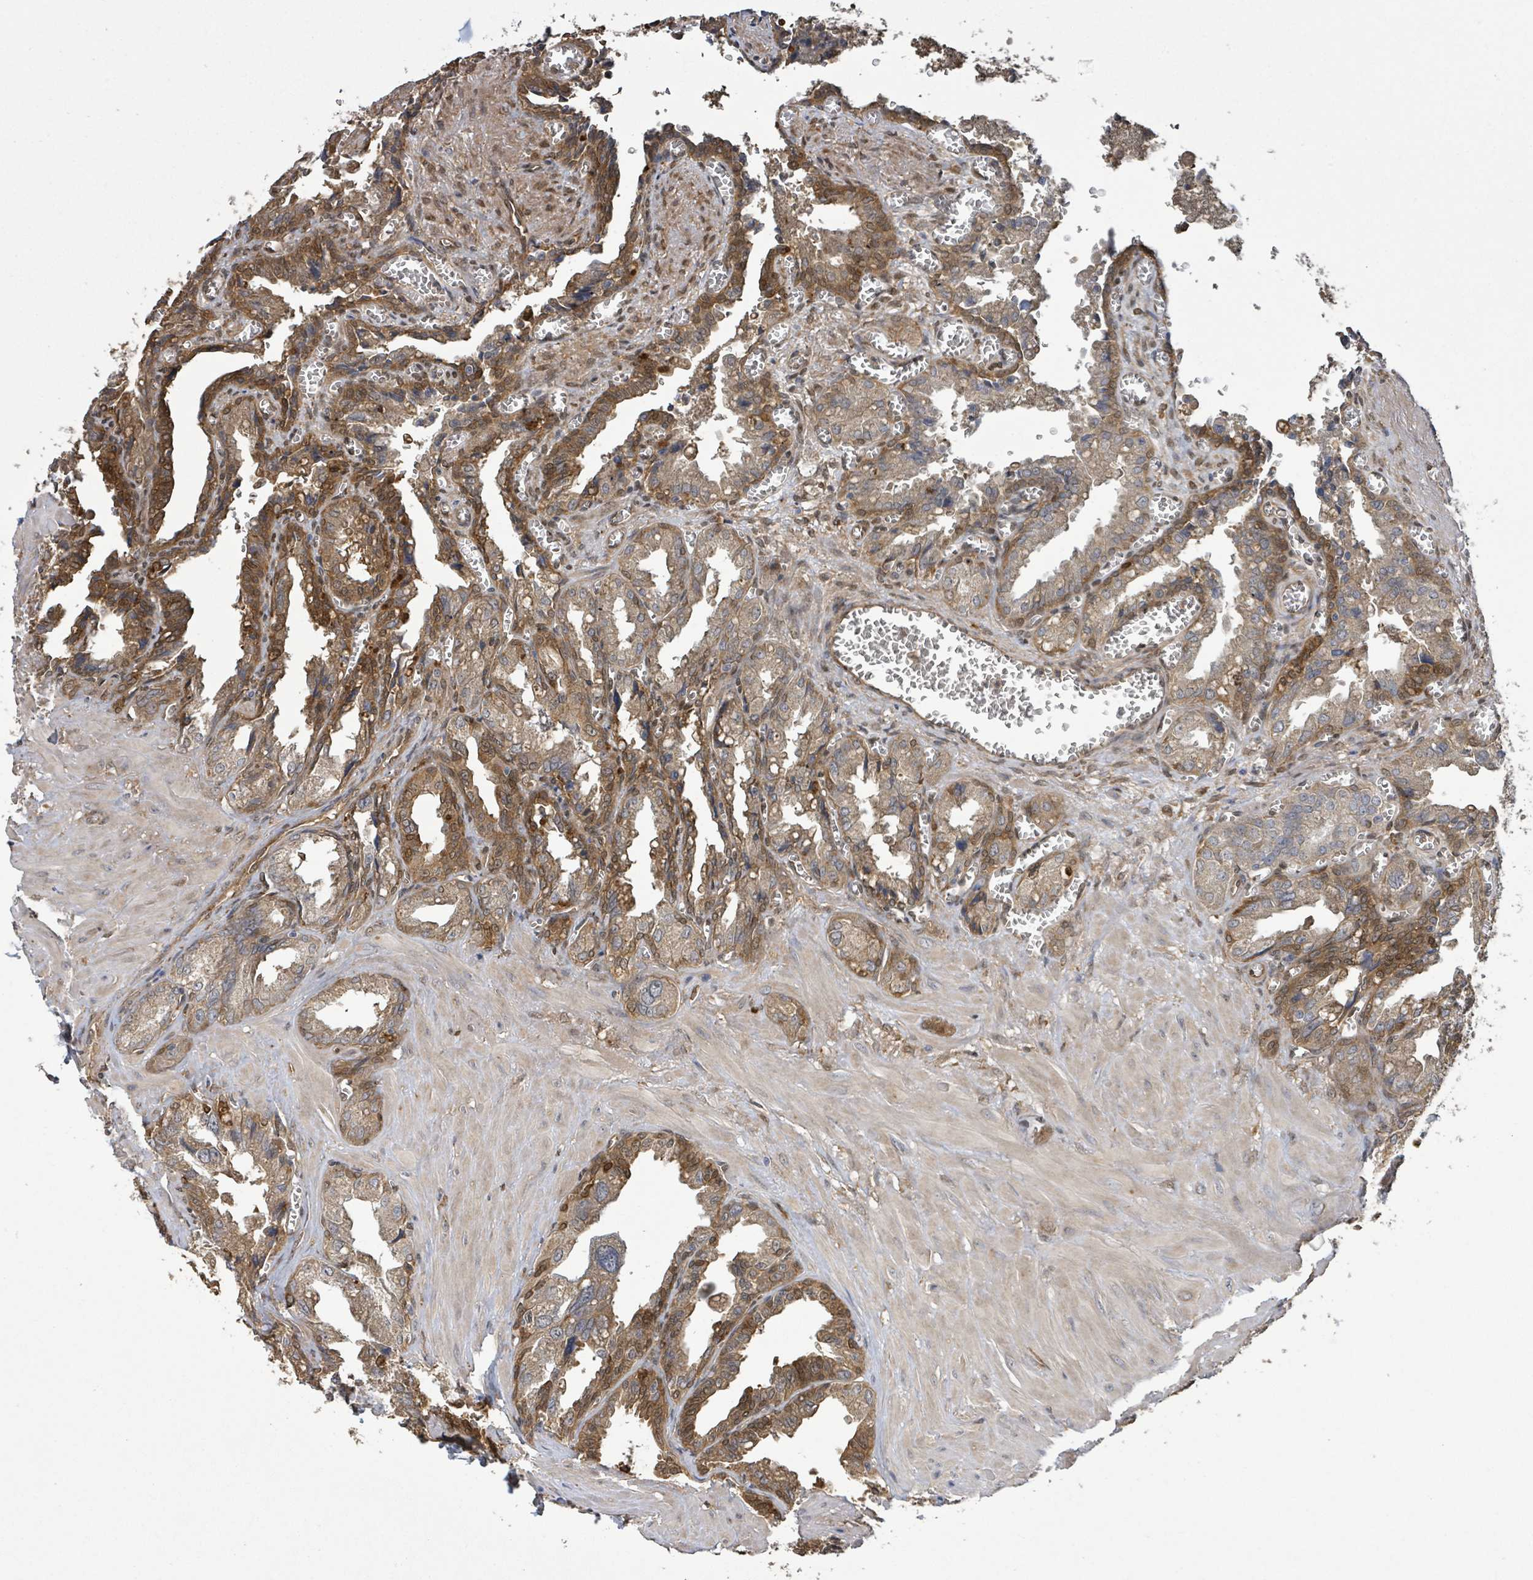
{"staining": {"intensity": "moderate", "quantity": ">75%", "location": "cytoplasmic/membranous"}, "tissue": "seminal vesicle", "cell_type": "Glandular cells", "image_type": "normal", "snomed": [{"axis": "morphology", "description": "Normal tissue, NOS"}, {"axis": "topography", "description": "Seminal veicle"}], "caption": "Normal seminal vesicle shows moderate cytoplasmic/membranous staining in about >75% of glandular cells.", "gene": "ARPIN", "patient": {"sex": "male", "age": 67}}